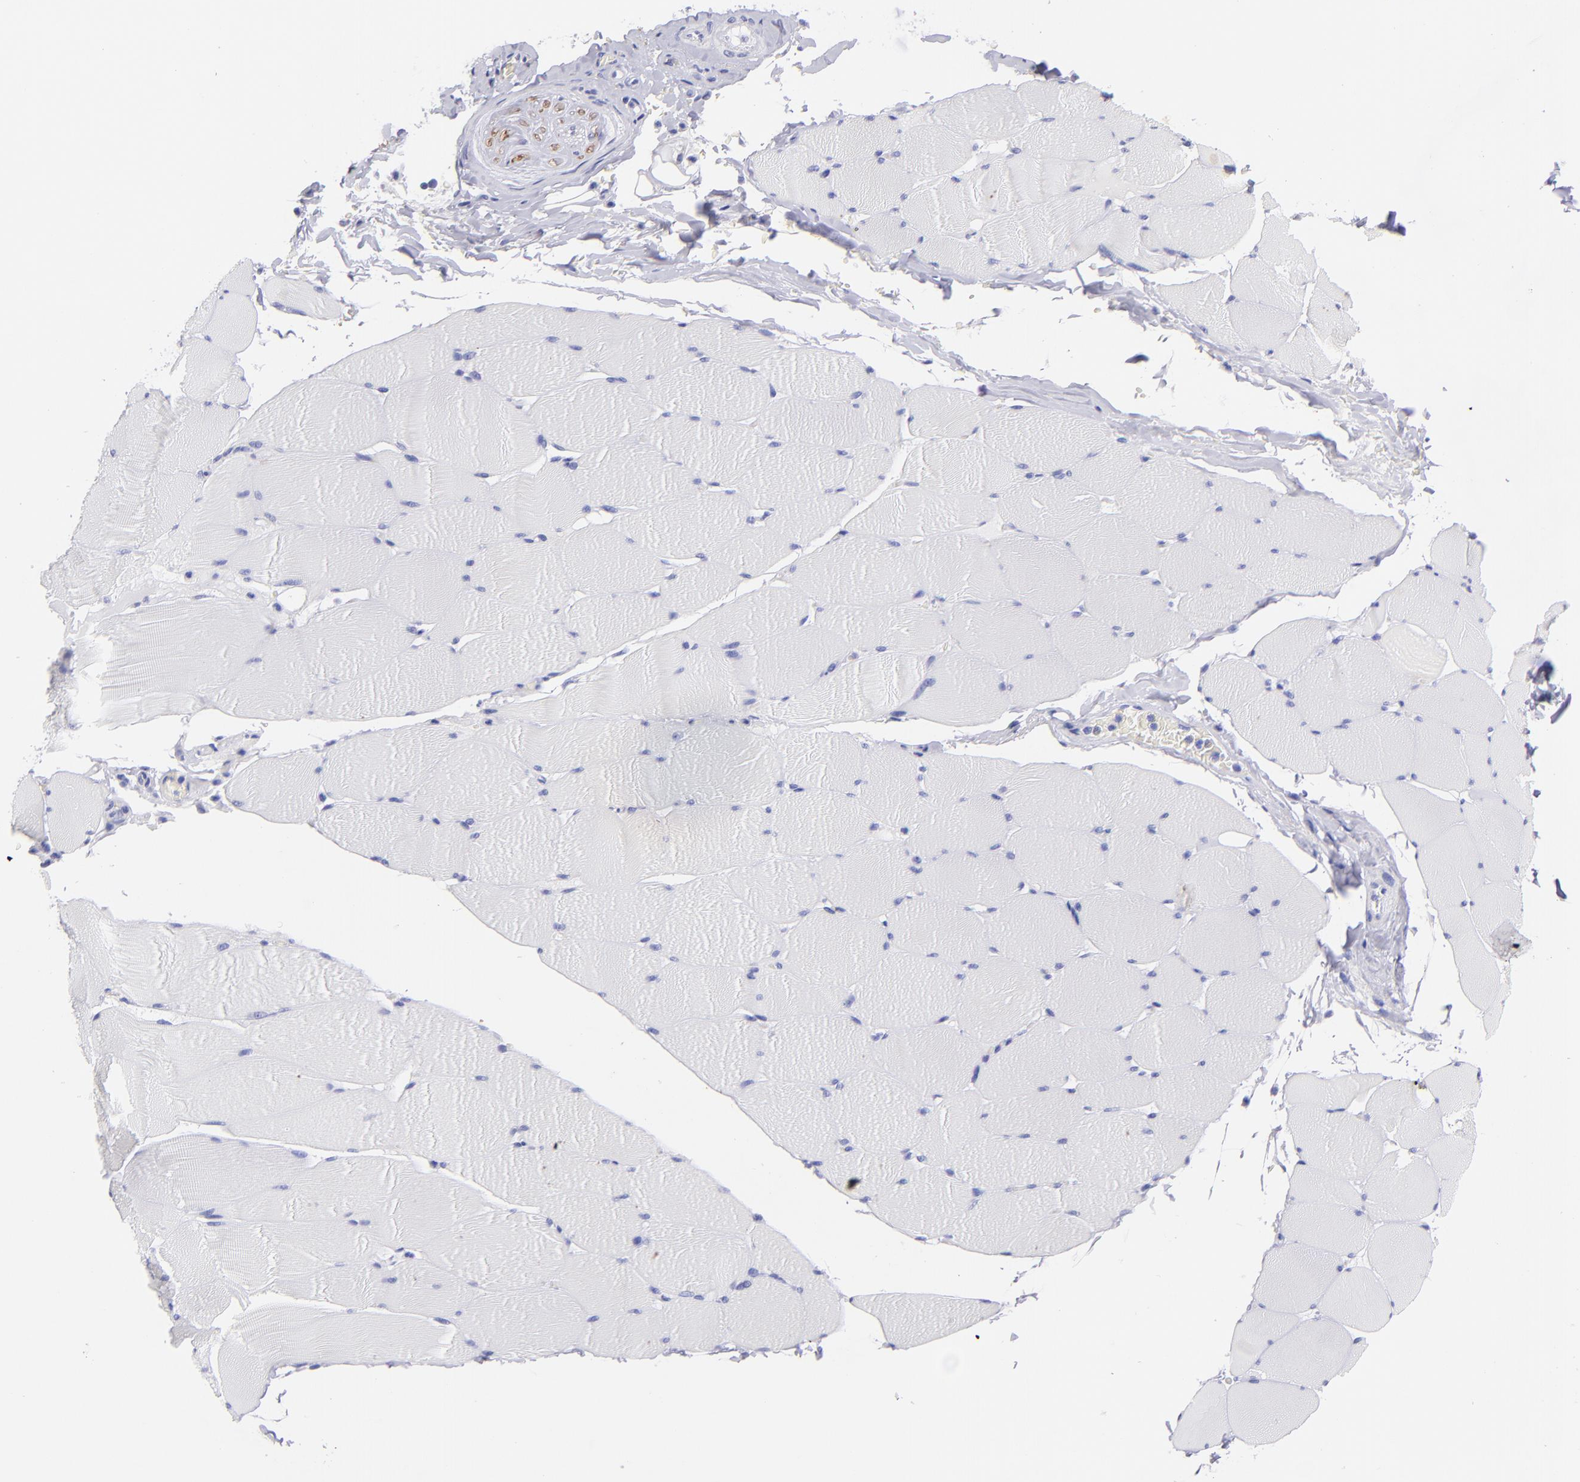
{"staining": {"intensity": "negative", "quantity": "none", "location": "none"}, "tissue": "skeletal muscle", "cell_type": "Myocytes", "image_type": "normal", "snomed": [{"axis": "morphology", "description": "Normal tissue, NOS"}, {"axis": "topography", "description": "Skeletal muscle"}], "caption": "Immunohistochemistry (IHC) photomicrograph of normal skeletal muscle: skeletal muscle stained with DAB (3,3'-diaminobenzidine) demonstrates no significant protein staining in myocytes. Brightfield microscopy of immunohistochemistry stained with DAB (3,3'-diaminobenzidine) (brown) and hematoxylin (blue), captured at high magnification.", "gene": "CNP", "patient": {"sex": "male", "age": 62}}